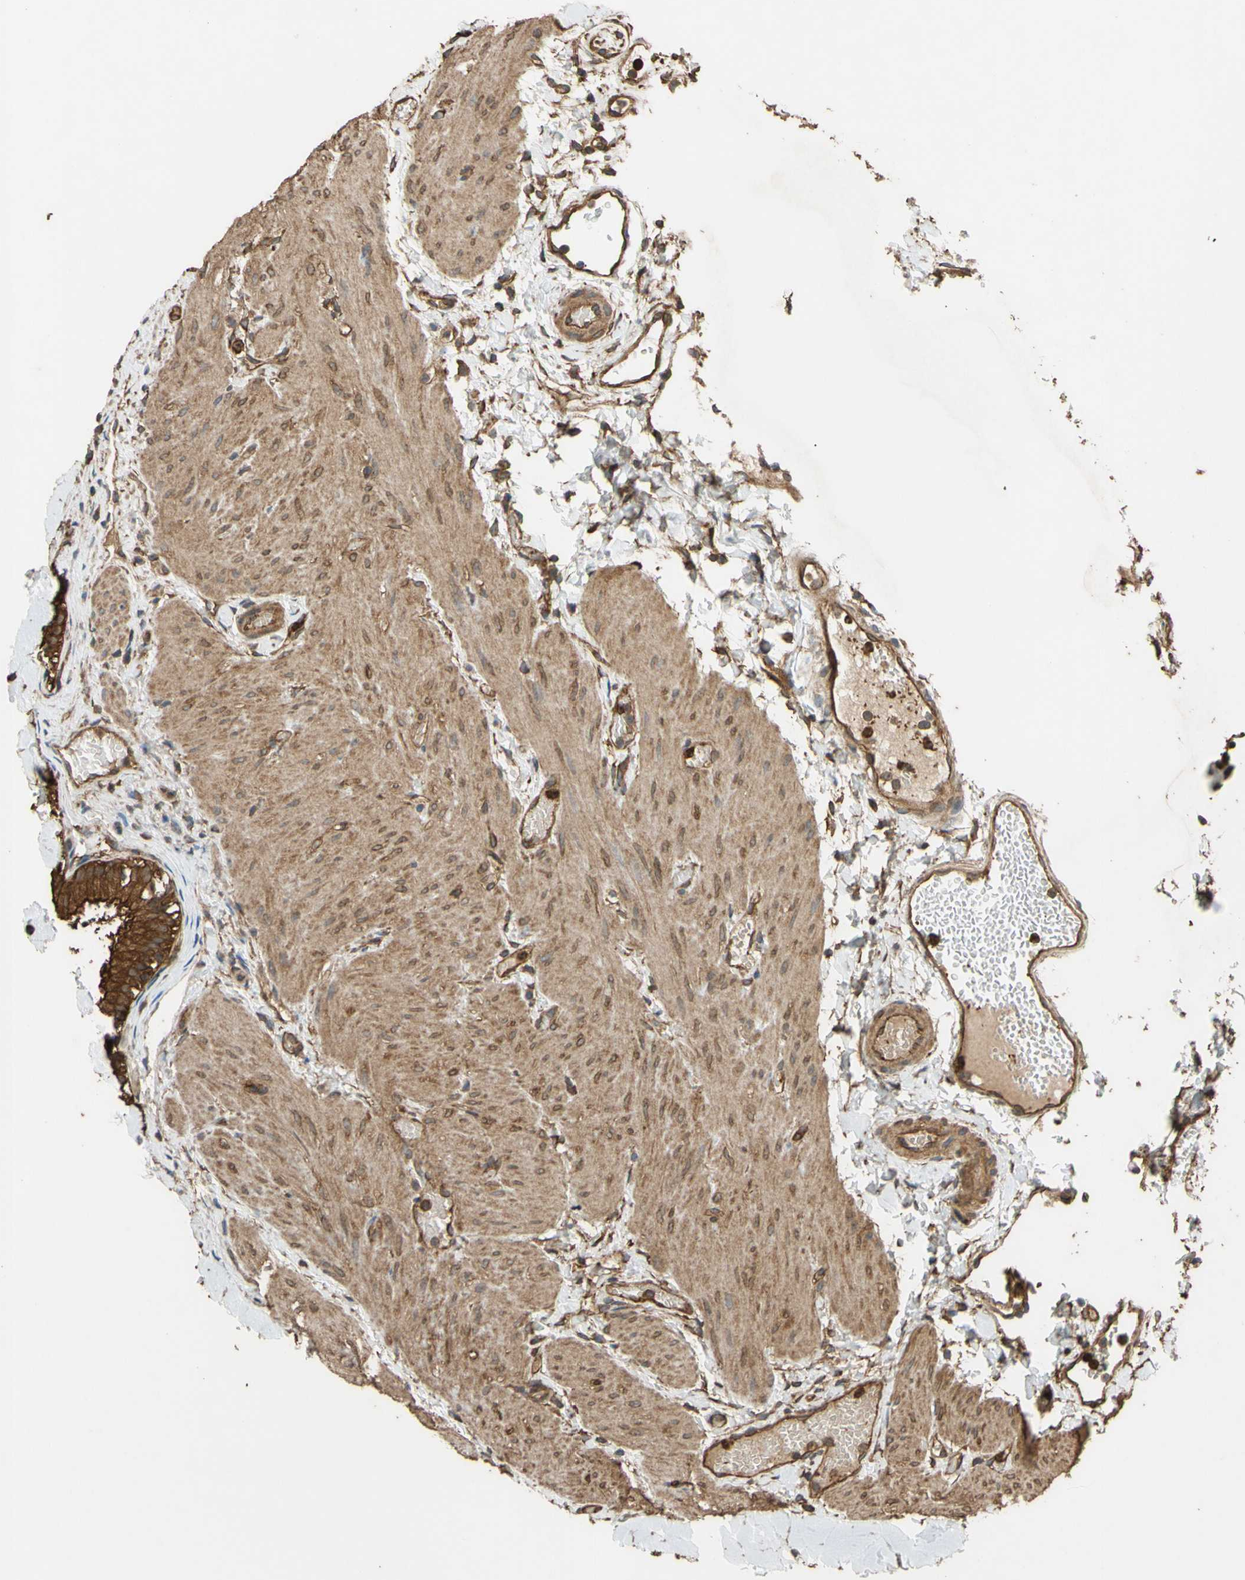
{"staining": {"intensity": "strong", "quantity": ">75%", "location": "cytoplasmic/membranous"}, "tissue": "gallbladder", "cell_type": "Glandular cells", "image_type": "normal", "snomed": [{"axis": "morphology", "description": "Normal tissue, NOS"}, {"axis": "topography", "description": "Gallbladder"}], "caption": "Brown immunohistochemical staining in benign gallbladder exhibits strong cytoplasmic/membranous expression in about >75% of glandular cells. Immunohistochemistry stains the protein in brown and the nuclei are stained blue.", "gene": "CTTN", "patient": {"sex": "female", "age": 26}}